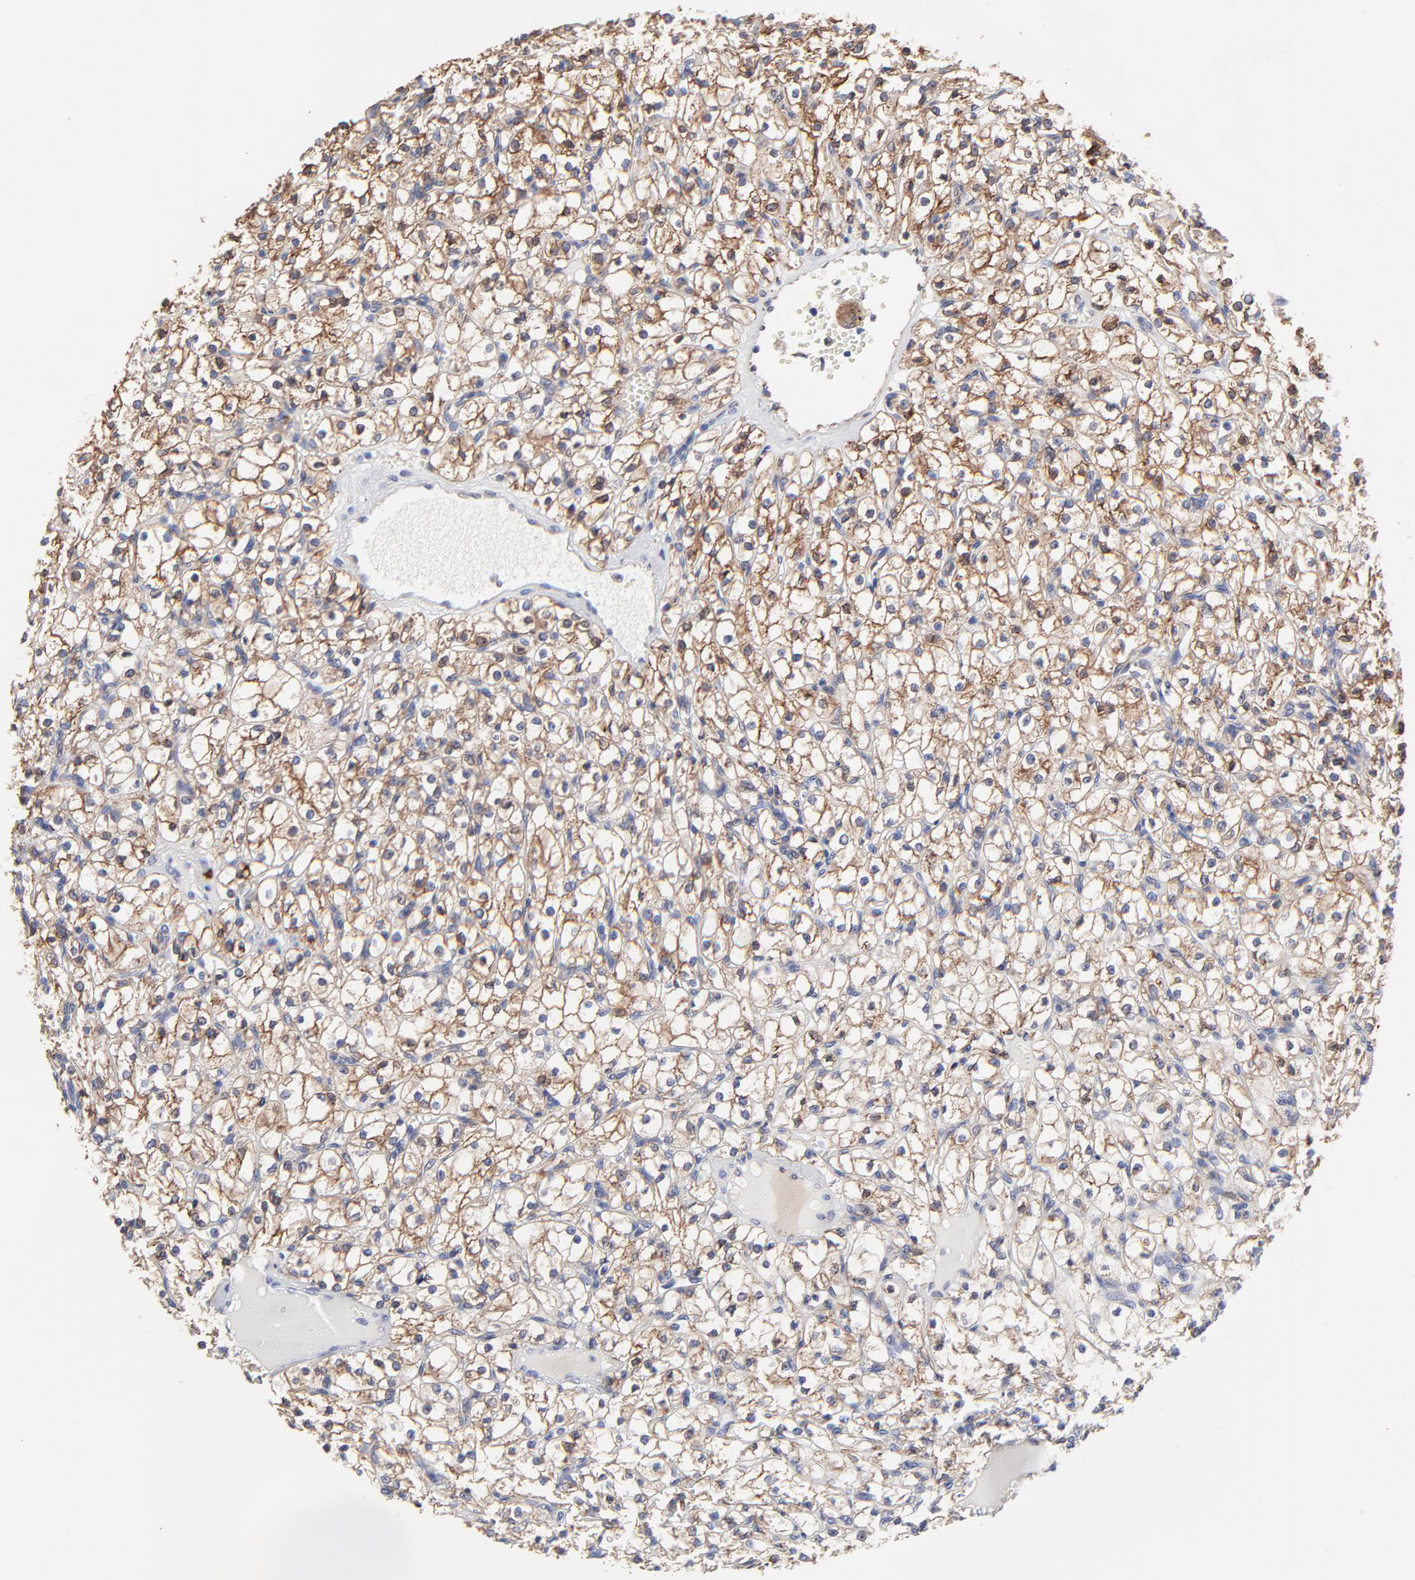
{"staining": {"intensity": "moderate", "quantity": ">75%", "location": "cytoplasmic/membranous"}, "tissue": "renal cancer", "cell_type": "Tumor cells", "image_type": "cancer", "snomed": [{"axis": "morphology", "description": "Adenocarcinoma, NOS"}, {"axis": "topography", "description": "Kidney"}], "caption": "Immunohistochemistry of renal adenocarcinoma exhibits medium levels of moderate cytoplasmic/membranous expression in approximately >75% of tumor cells.", "gene": "LMAN1", "patient": {"sex": "male", "age": 61}}